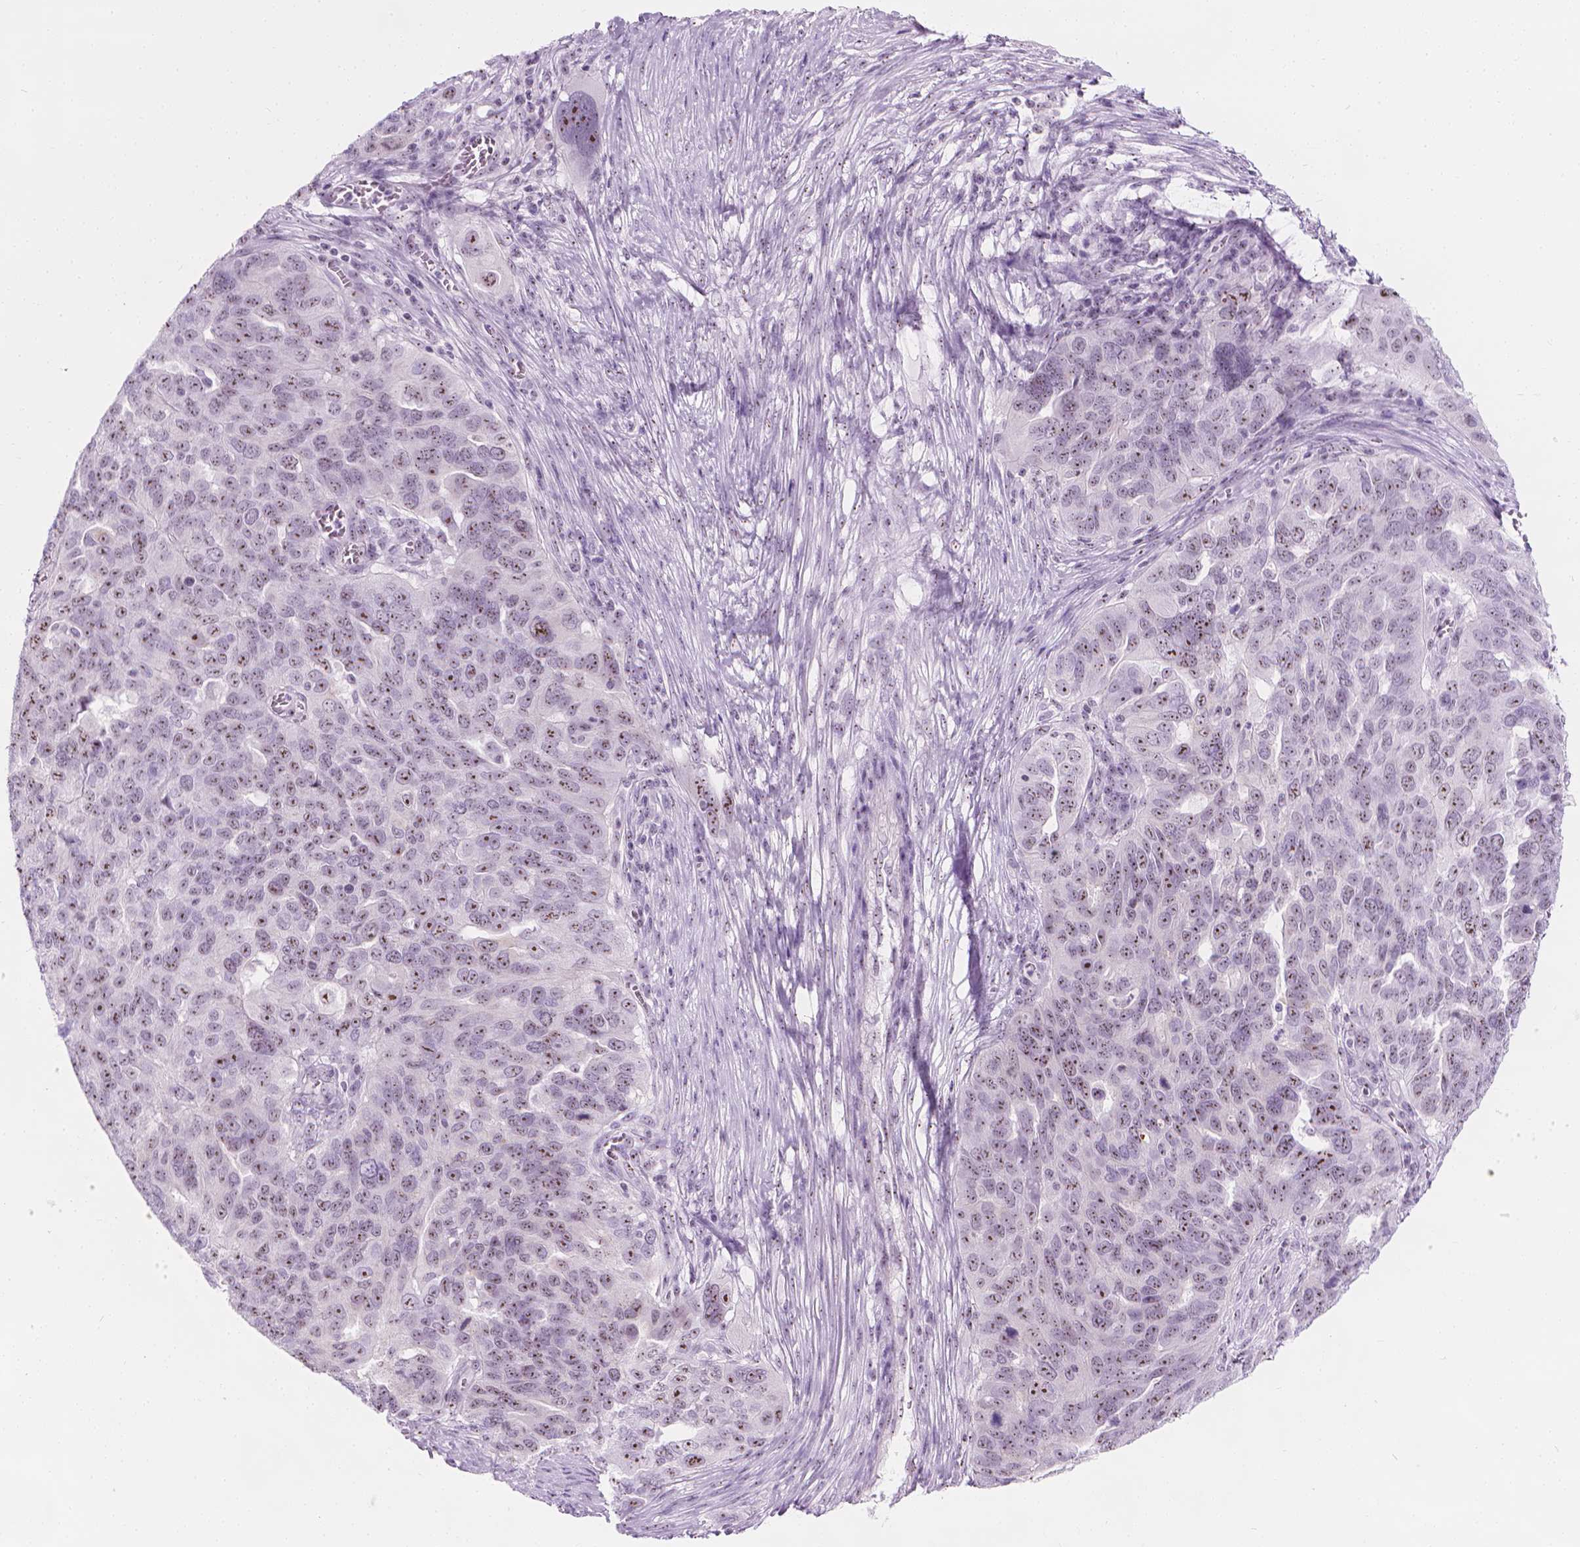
{"staining": {"intensity": "moderate", "quantity": "25%-75%", "location": "nuclear"}, "tissue": "ovarian cancer", "cell_type": "Tumor cells", "image_type": "cancer", "snomed": [{"axis": "morphology", "description": "Carcinoma, endometroid"}, {"axis": "topography", "description": "Soft tissue"}, {"axis": "topography", "description": "Ovary"}], "caption": "A brown stain shows moderate nuclear expression of a protein in human ovarian cancer (endometroid carcinoma) tumor cells.", "gene": "NOL7", "patient": {"sex": "female", "age": 52}}